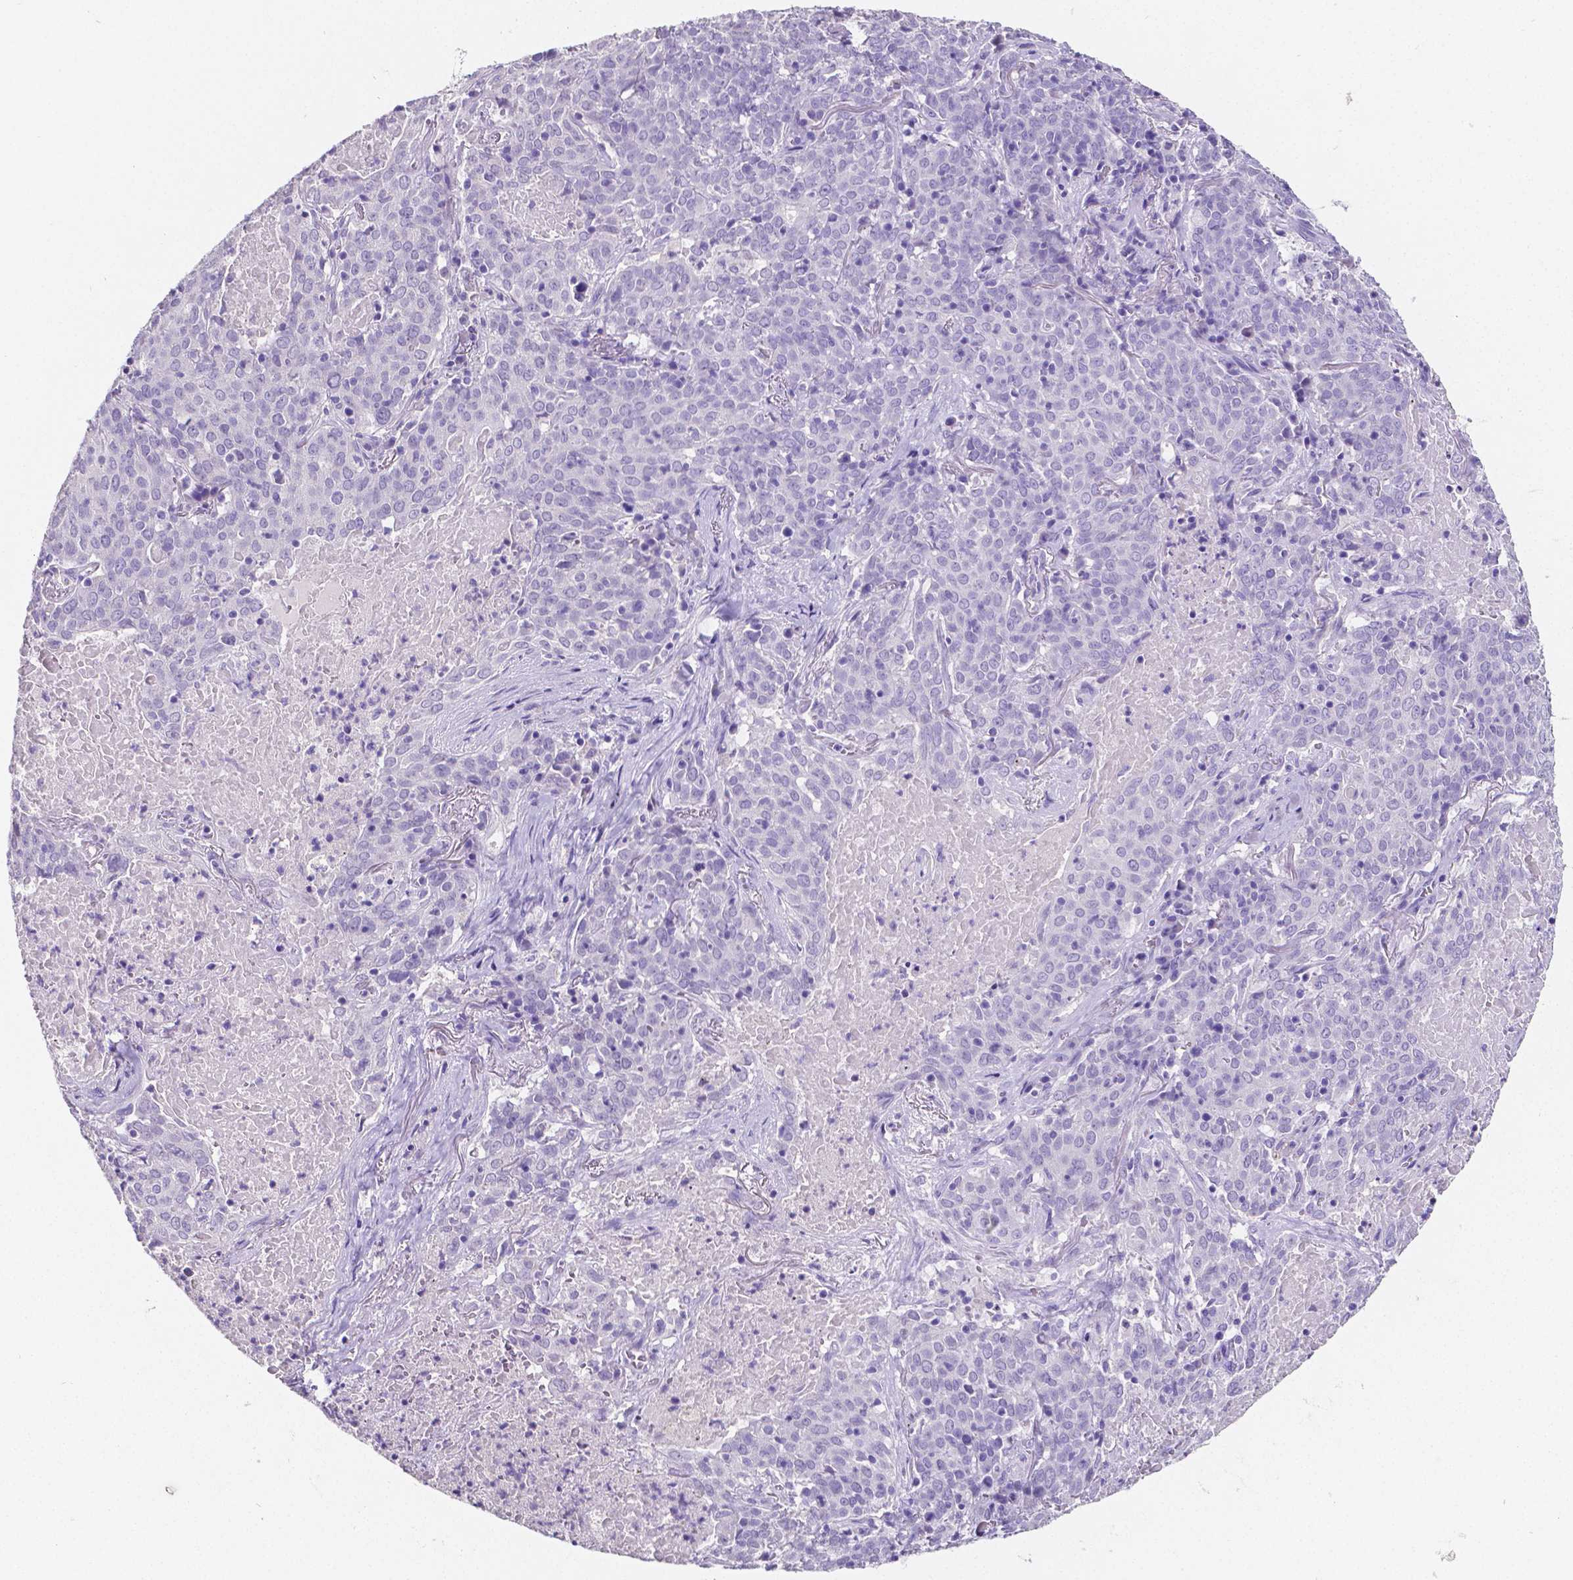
{"staining": {"intensity": "negative", "quantity": "none", "location": "none"}, "tissue": "lung cancer", "cell_type": "Tumor cells", "image_type": "cancer", "snomed": [{"axis": "morphology", "description": "Squamous cell carcinoma, NOS"}, {"axis": "topography", "description": "Lung"}], "caption": "Squamous cell carcinoma (lung) stained for a protein using IHC demonstrates no positivity tumor cells.", "gene": "SATB2", "patient": {"sex": "male", "age": 82}}